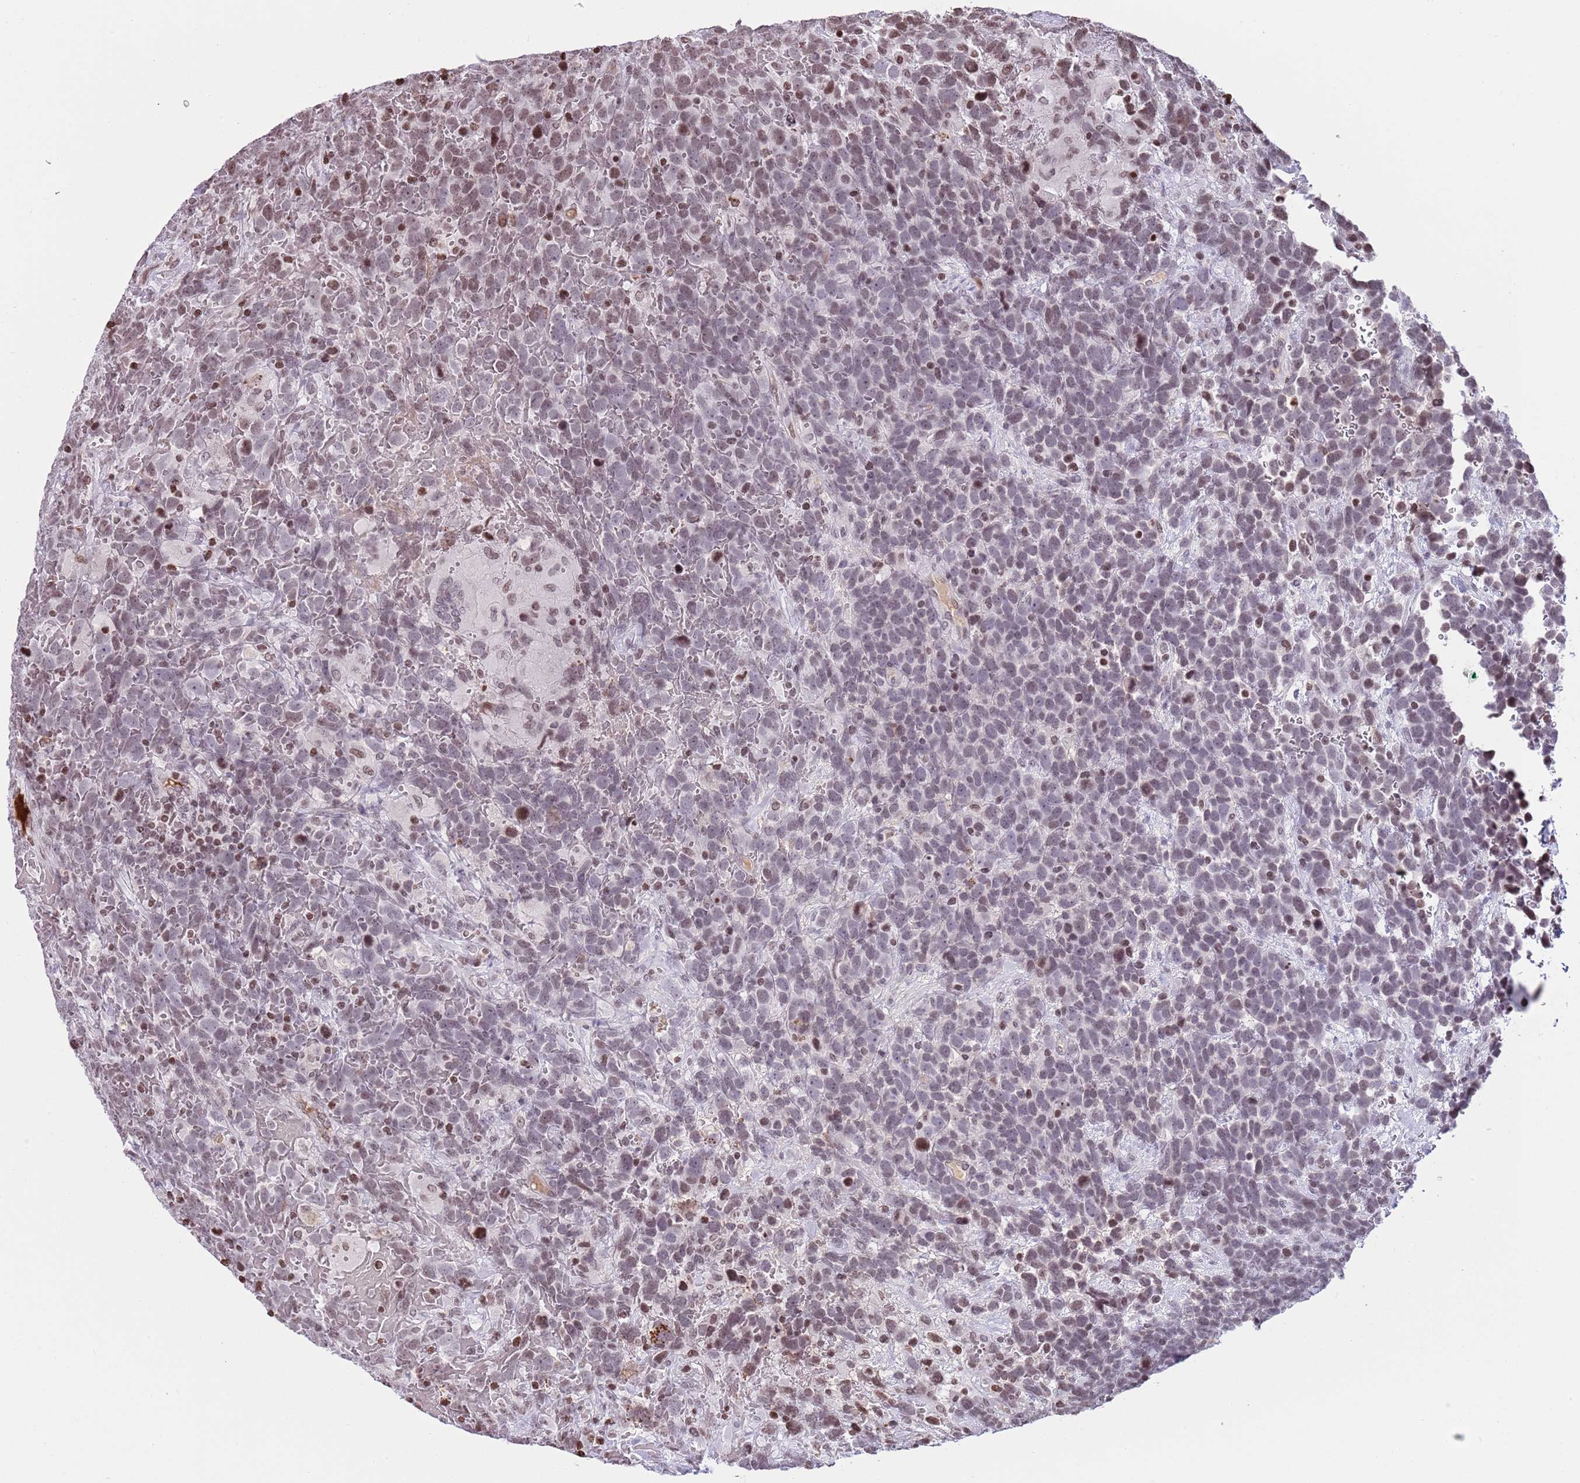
{"staining": {"intensity": "moderate", "quantity": "<25%", "location": "nuclear"}, "tissue": "urothelial cancer", "cell_type": "Tumor cells", "image_type": "cancer", "snomed": [{"axis": "morphology", "description": "Urothelial carcinoma, High grade"}, {"axis": "topography", "description": "Urinary bladder"}], "caption": "Urothelial carcinoma (high-grade) was stained to show a protein in brown. There is low levels of moderate nuclear staining in approximately <25% of tumor cells.", "gene": "KPNA3", "patient": {"sex": "female", "age": 82}}